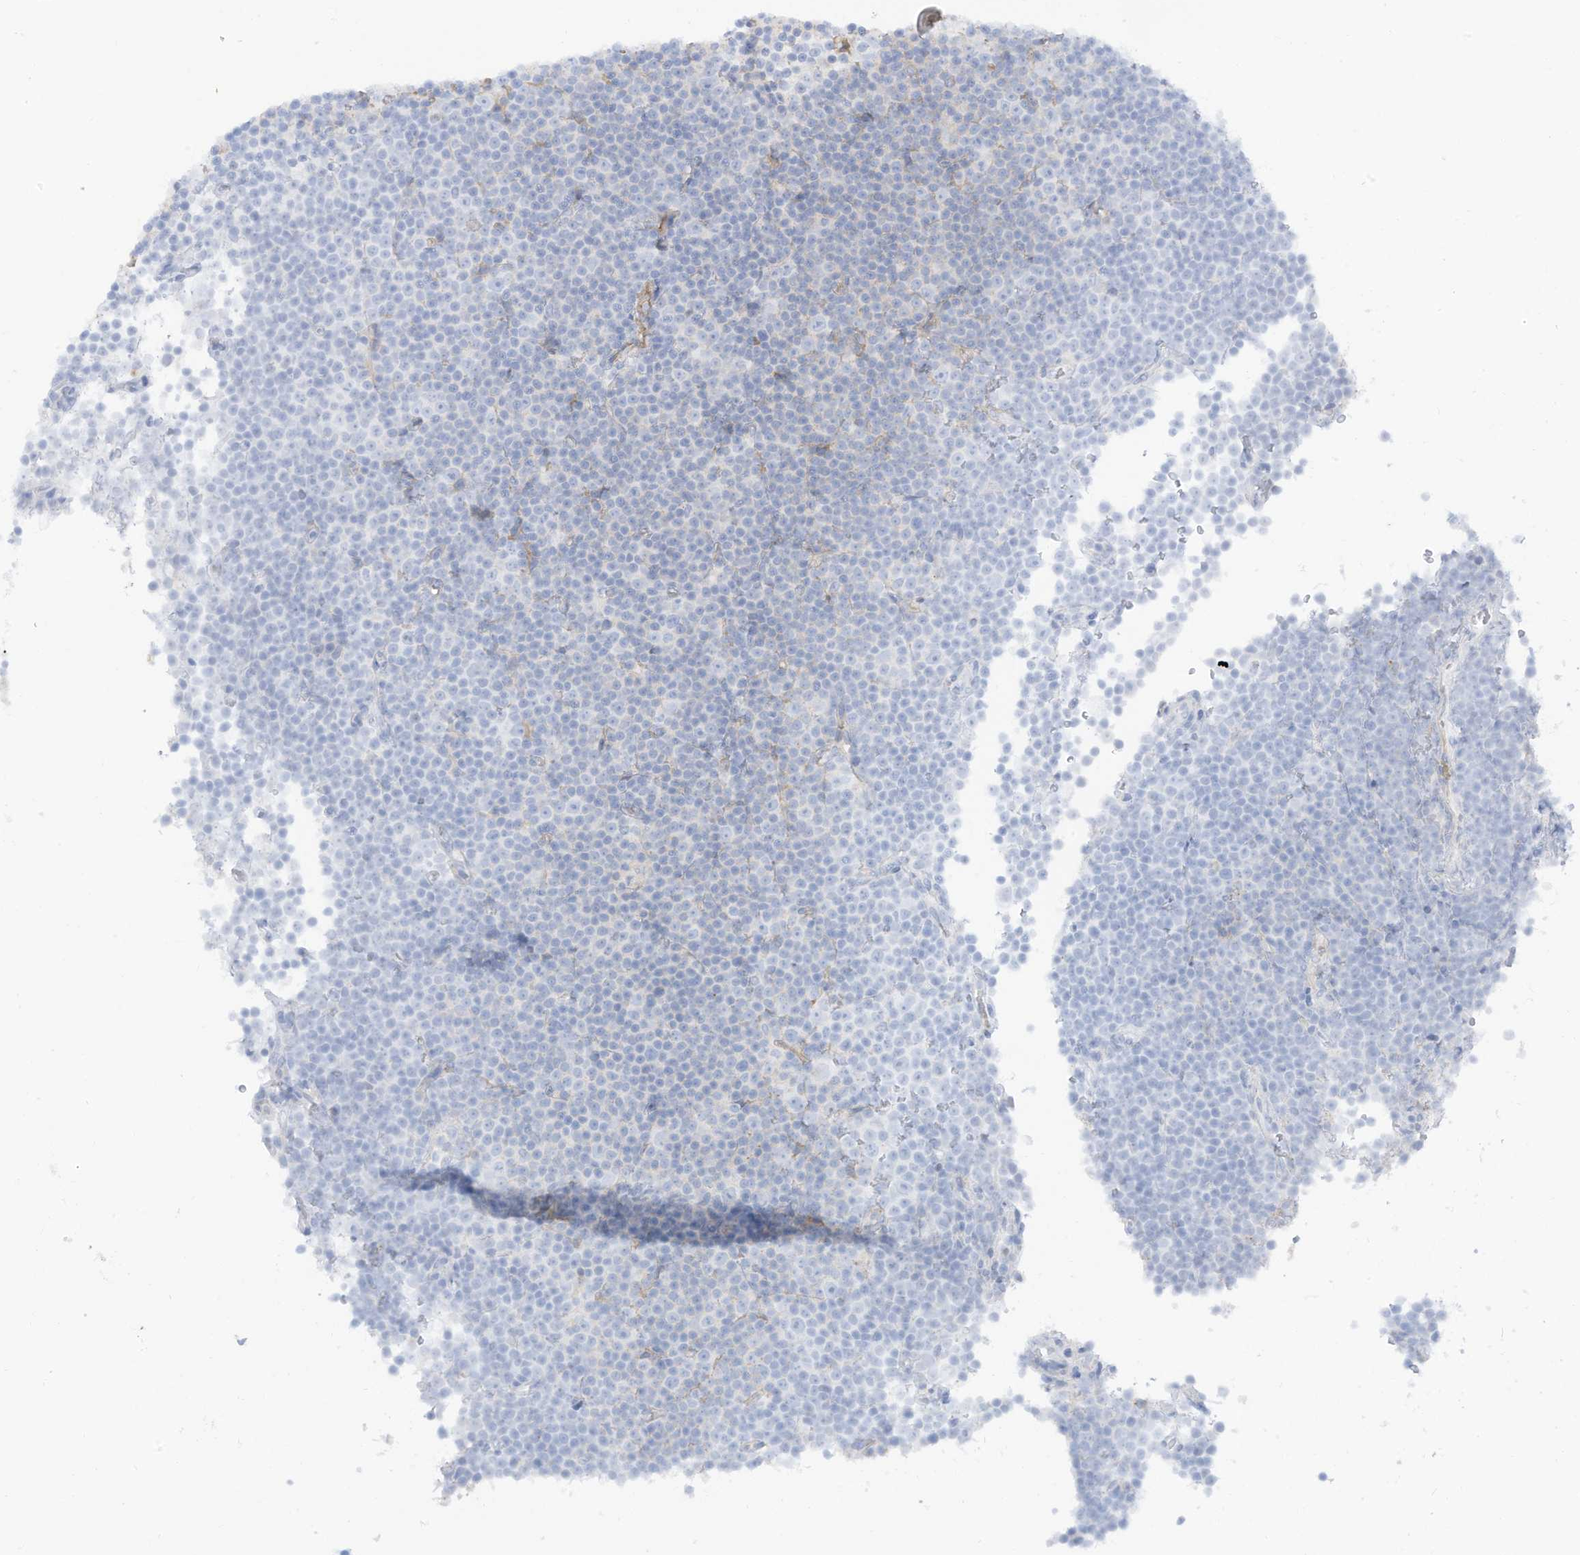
{"staining": {"intensity": "negative", "quantity": "none", "location": "none"}, "tissue": "lymphoma", "cell_type": "Tumor cells", "image_type": "cancer", "snomed": [{"axis": "morphology", "description": "Malignant lymphoma, non-Hodgkin's type, Low grade"}, {"axis": "topography", "description": "Lymph node"}], "caption": "Immunohistochemistry (IHC) image of human lymphoma stained for a protein (brown), which exhibits no positivity in tumor cells. The staining is performed using DAB (3,3'-diaminobenzidine) brown chromogen with nuclei counter-stained in using hematoxylin.", "gene": "HSD17B13", "patient": {"sex": "female", "age": 67}}